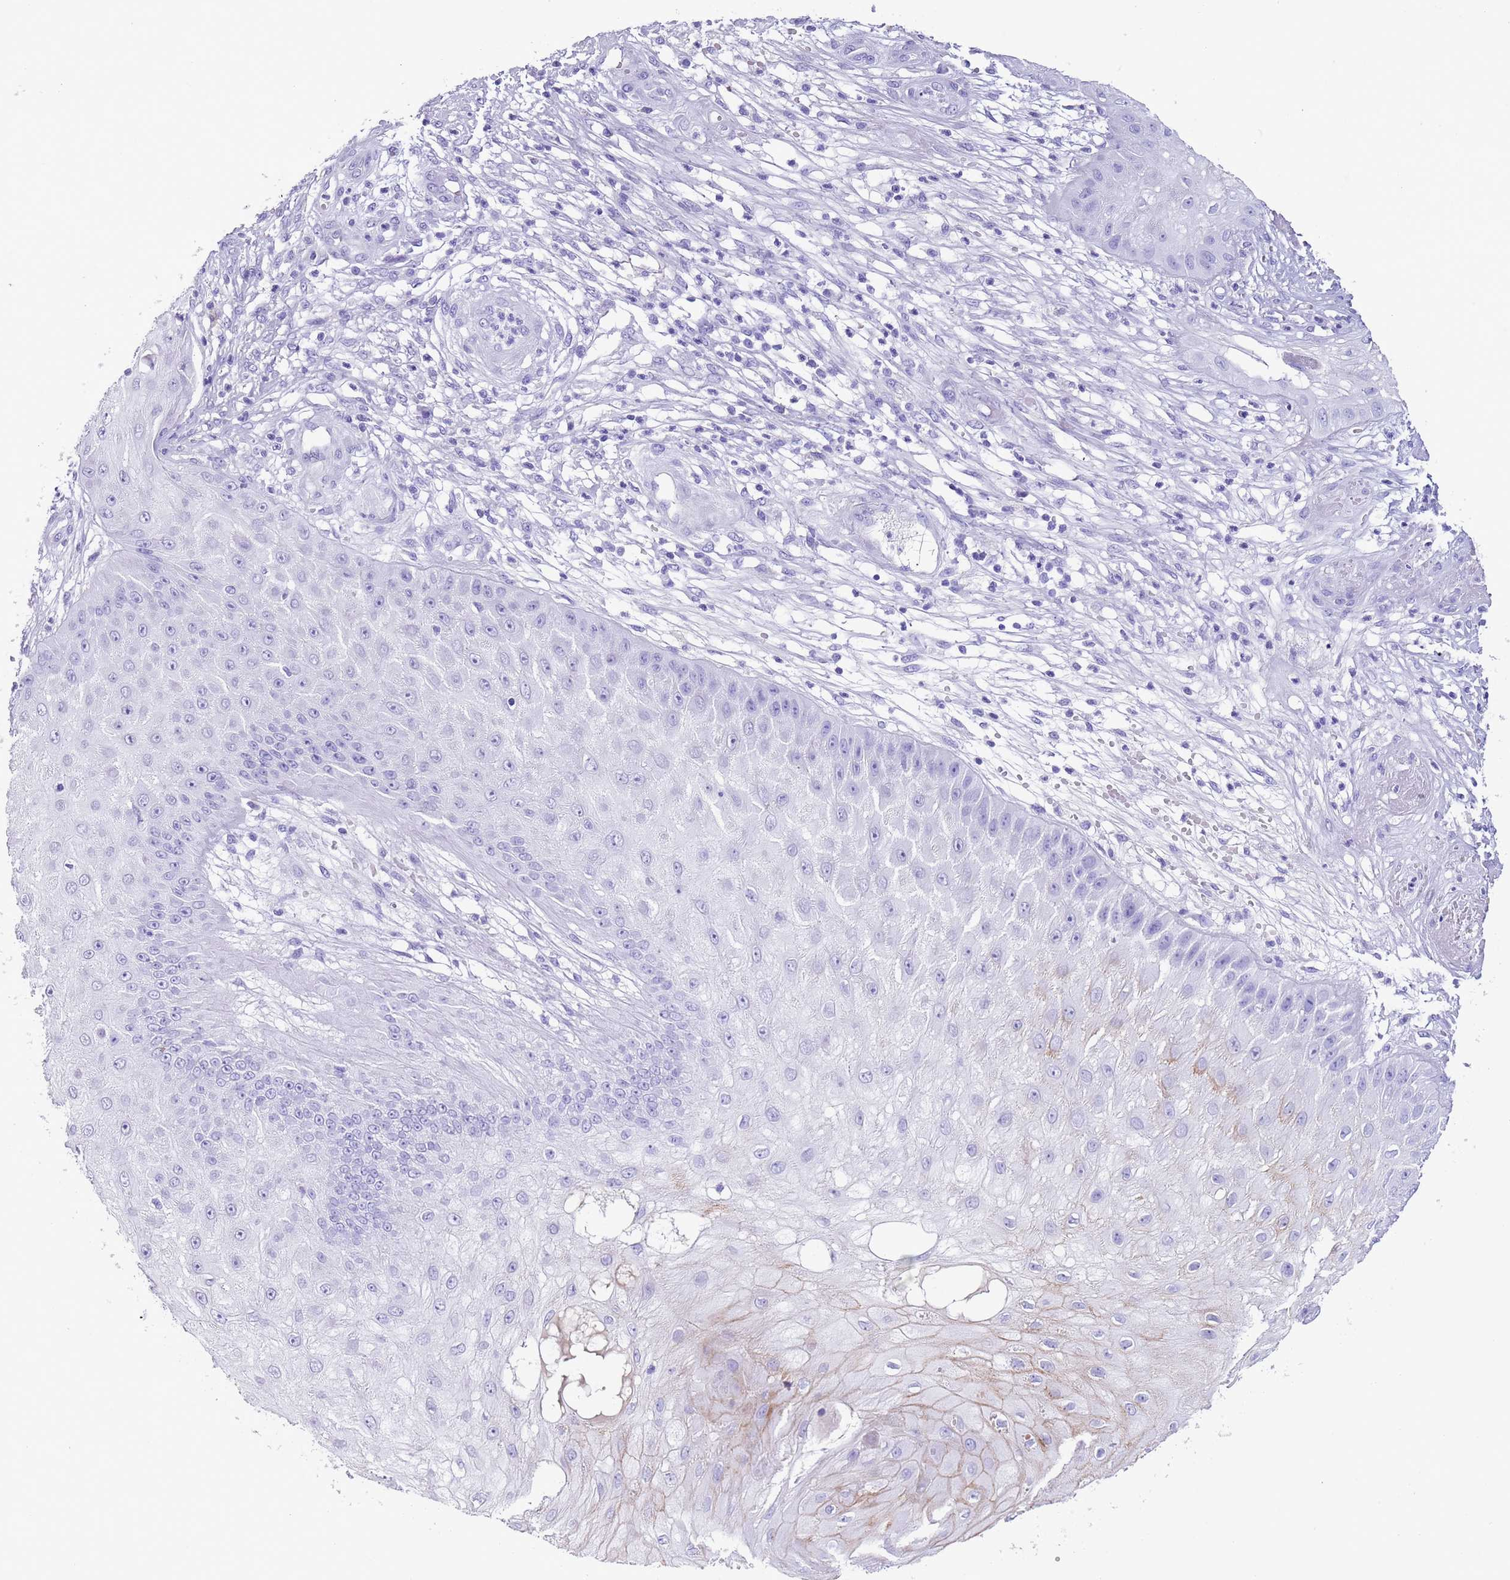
{"staining": {"intensity": "moderate", "quantity": "<25%", "location": "cytoplasmic/membranous"}, "tissue": "skin cancer", "cell_type": "Tumor cells", "image_type": "cancer", "snomed": [{"axis": "morphology", "description": "Squamous cell carcinoma, NOS"}, {"axis": "topography", "description": "Skin"}], "caption": "Skin cancer was stained to show a protein in brown. There is low levels of moderate cytoplasmic/membranous staining in approximately <25% of tumor cells.", "gene": "TBC1D10B", "patient": {"sex": "male", "age": 70}}